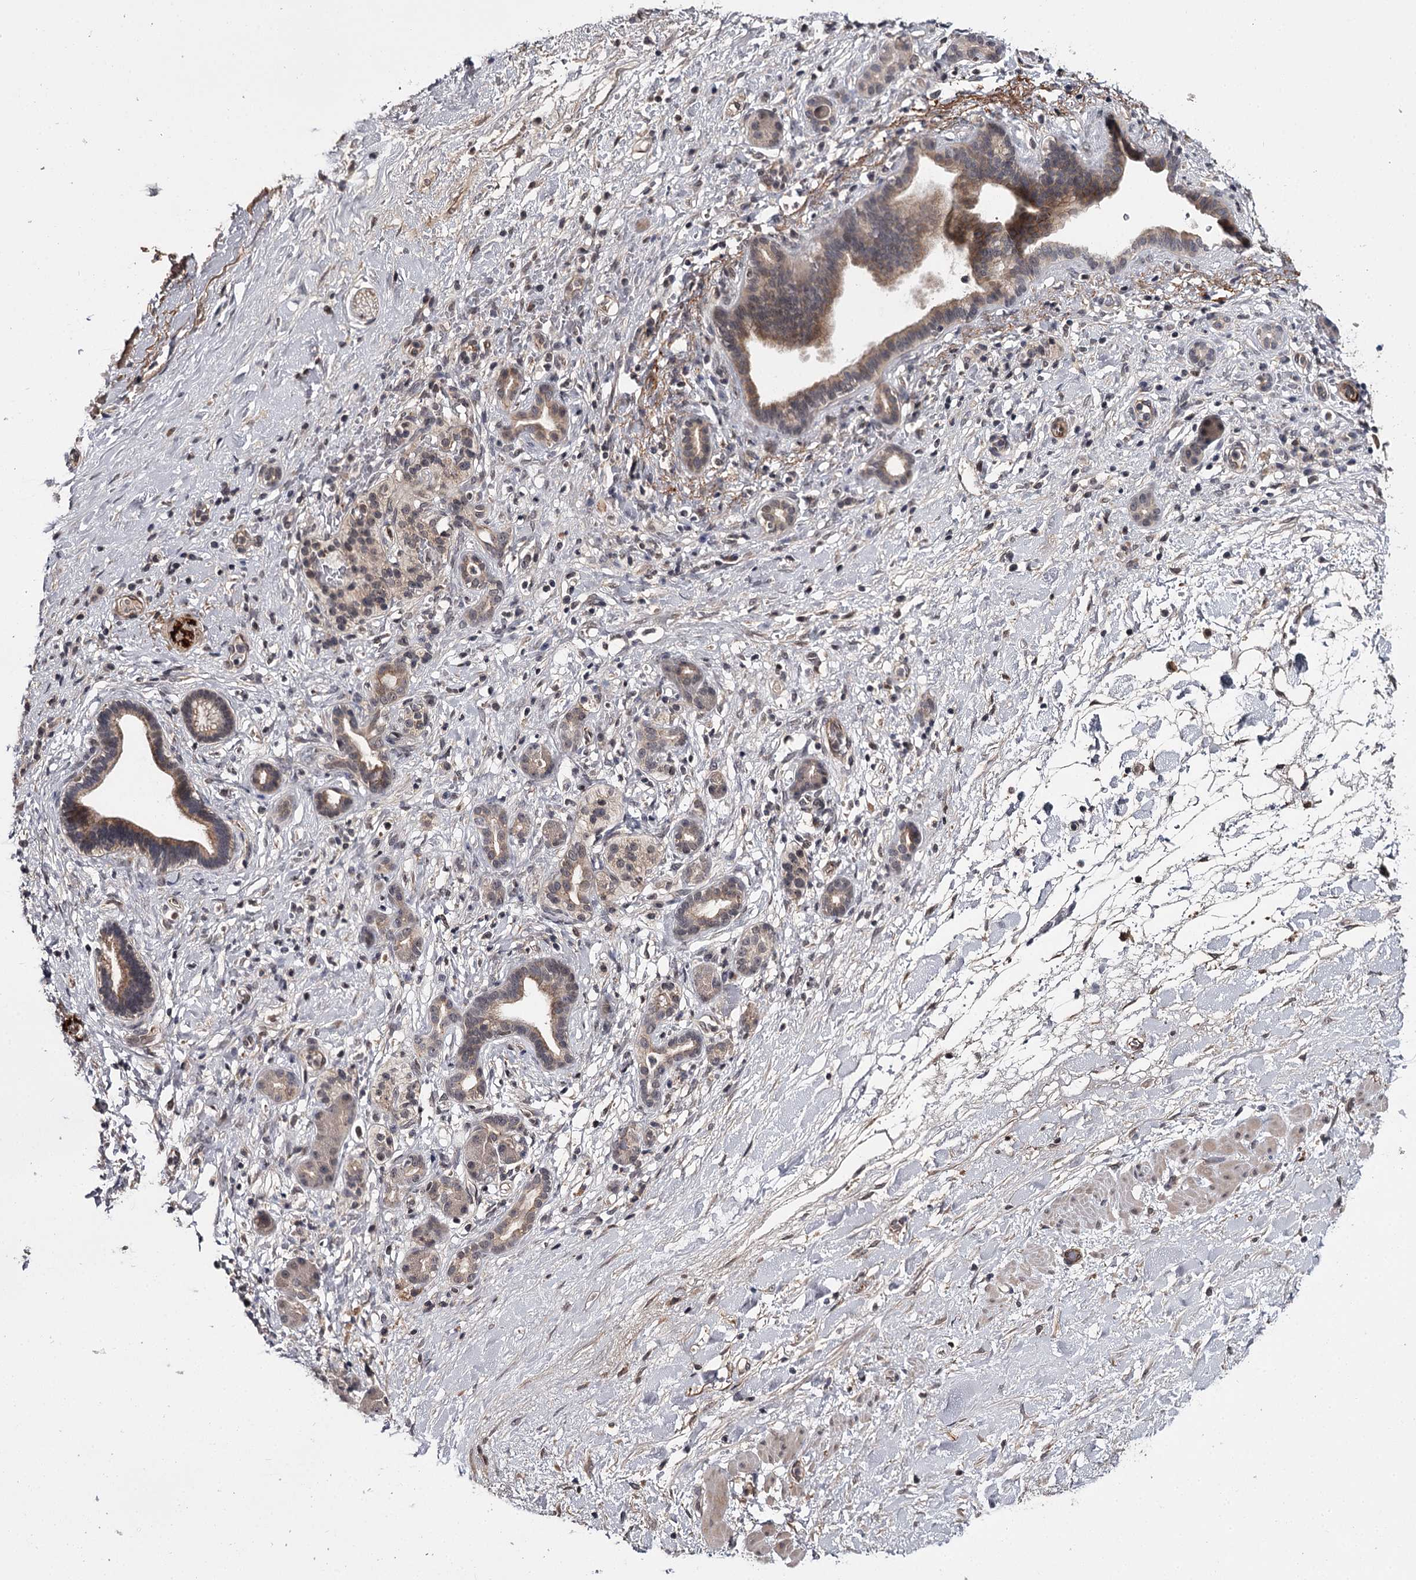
{"staining": {"intensity": "moderate", "quantity": "25%-75%", "location": "cytoplasmic/membranous"}, "tissue": "pancreatic cancer", "cell_type": "Tumor cells", "image_type": "cancer", "snomed": [{"axis": "morphology", "description": "Normal tissue, NOS"}, {"axis": "morphology", "description": "Adenocarcinoma, NOS"}, {"axis": "topography", "description": "Pancreas"}, {"axis": "topography", "description": "Peripheral nerve tissue"}], "caption": "IHC (DAB) staining of human adenocarcinoma (pancreatic) demonstrates moderate cytoplasmic/membranous protein staining in about 25%-75% of tumor cells. Using DAB (brown) and hematoxylin (blue) stains, captured at high magnification using brightfield microscopy.", "gene": "CWF19L2", "patient": {"sex": "female", "age": 77}}